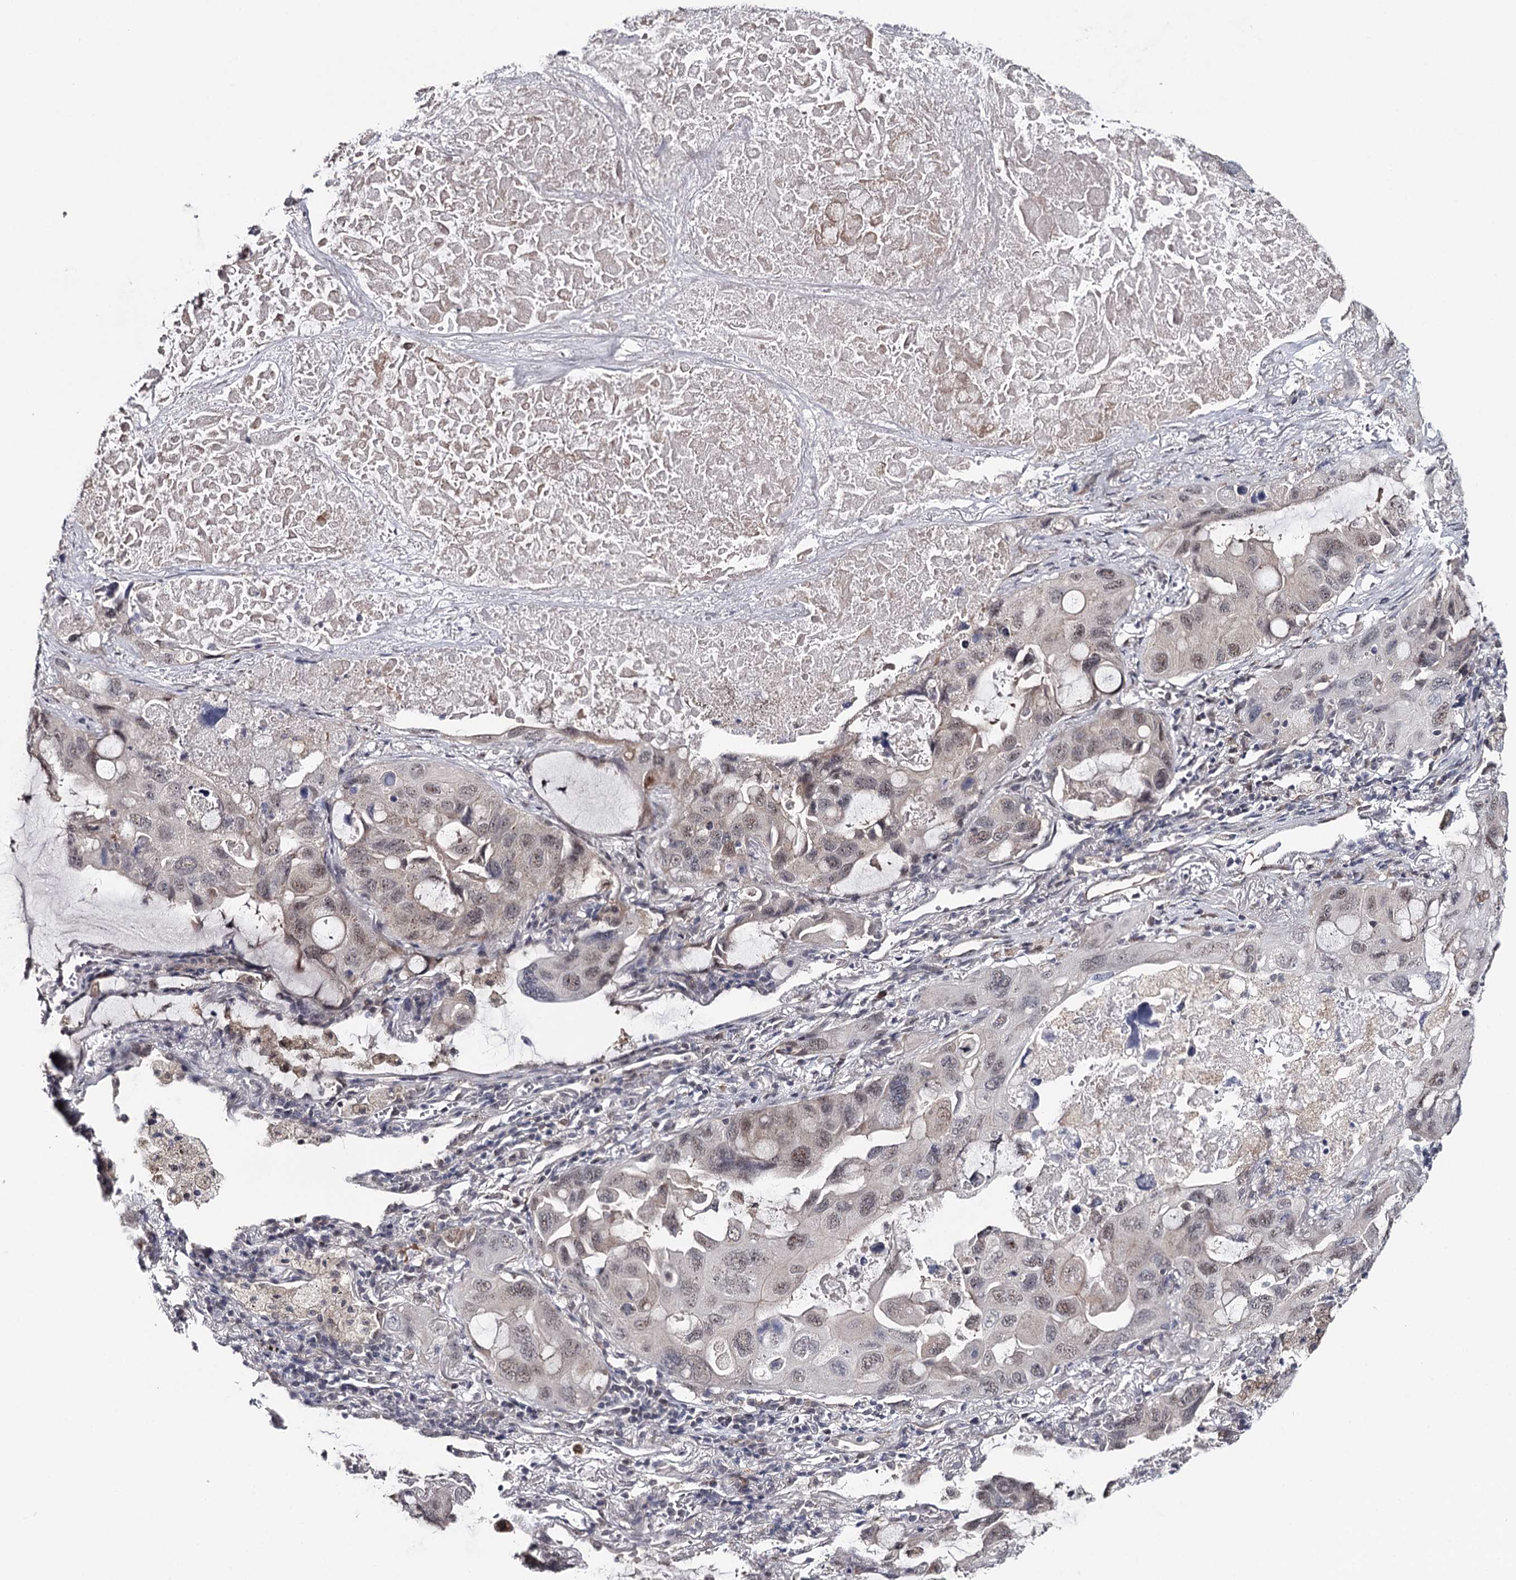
{"staining": {"intensity": "weak", "quantity": ">75%", "location": "nuclear"}, "tissue": "lung cancer", "cell_type": "Tumor cells", "image_type": "cancer", "snomed": [{"axis": "morphology", "description": "Squamous cell carcinoma, NOS"}, {"axis": "topography", "description": "Lung"}], "caption": "IHC (DAB) staining of lung squamous cell carcinoma demonstrates weak nuclear protein positivity in approximately >75% of tumor cells.", "gene": "GTSF1", "patient": {"sex": "female", "age": 73}}